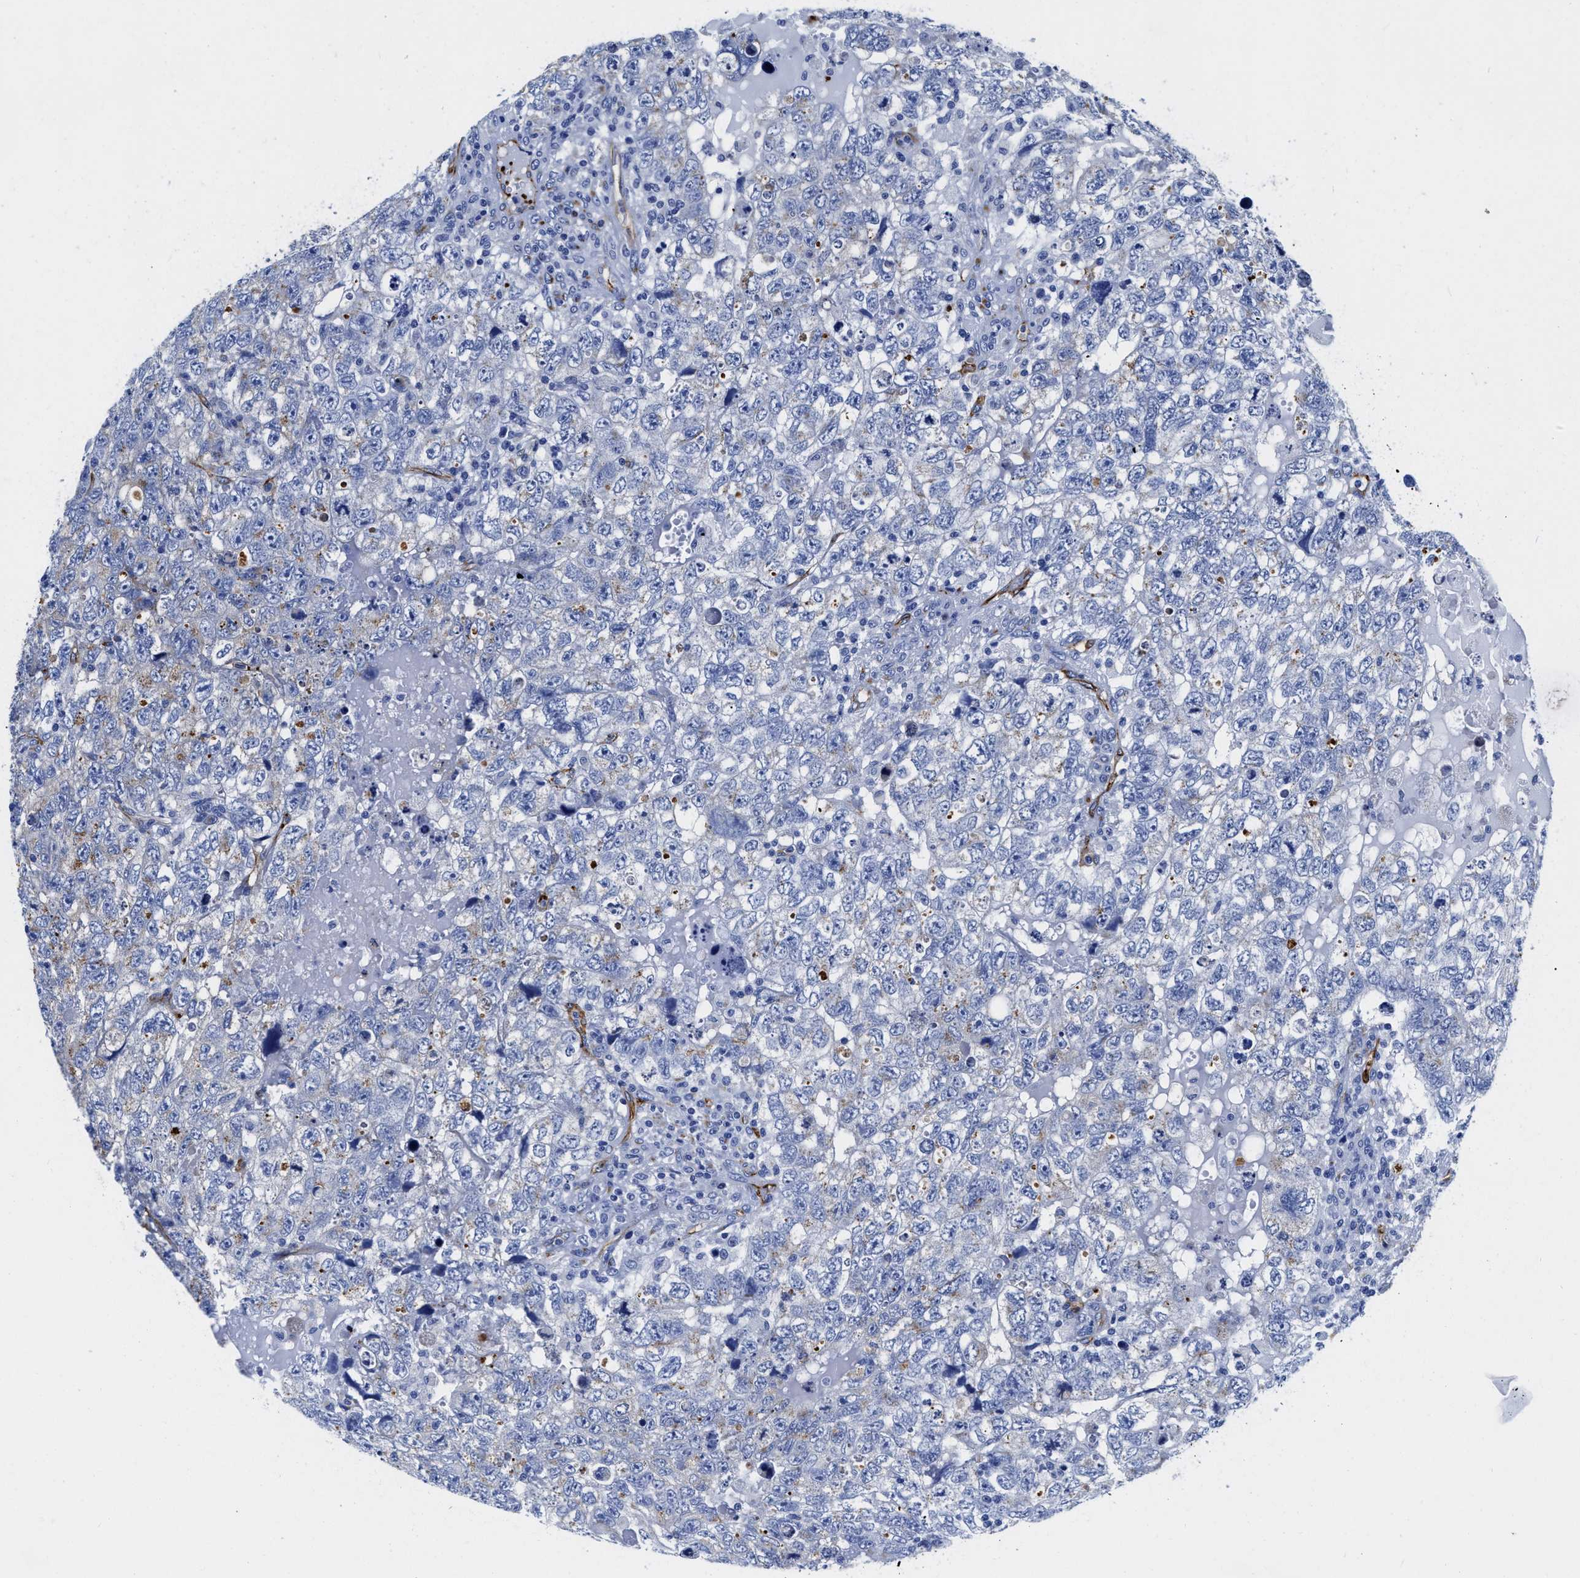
{"staining": {"intensity": "weak", "quantity": "<25%", "location": "cytoplasmic/membranous"}, "tissue": "testis cancer", "cell_type": "Tumor cells", "image_type": "cancer", "snomed": [{"axis": "morphology", "description": "Carcinoma, Embryonal, NOS"}, {"axis": "topography", "description": "Testis"}], "caption": "IHC image of neoplastic tissue: embryonal carcinoma (testis) stained with DAB (3,3'-diaminobenzidine) demonstrates no significant protein expression in tumor cells. (Immunohistochemistry, brightfield microscopy, high magnification).", "gene": "TVP23B", "patient": {"sex": "male", "age": 36}}